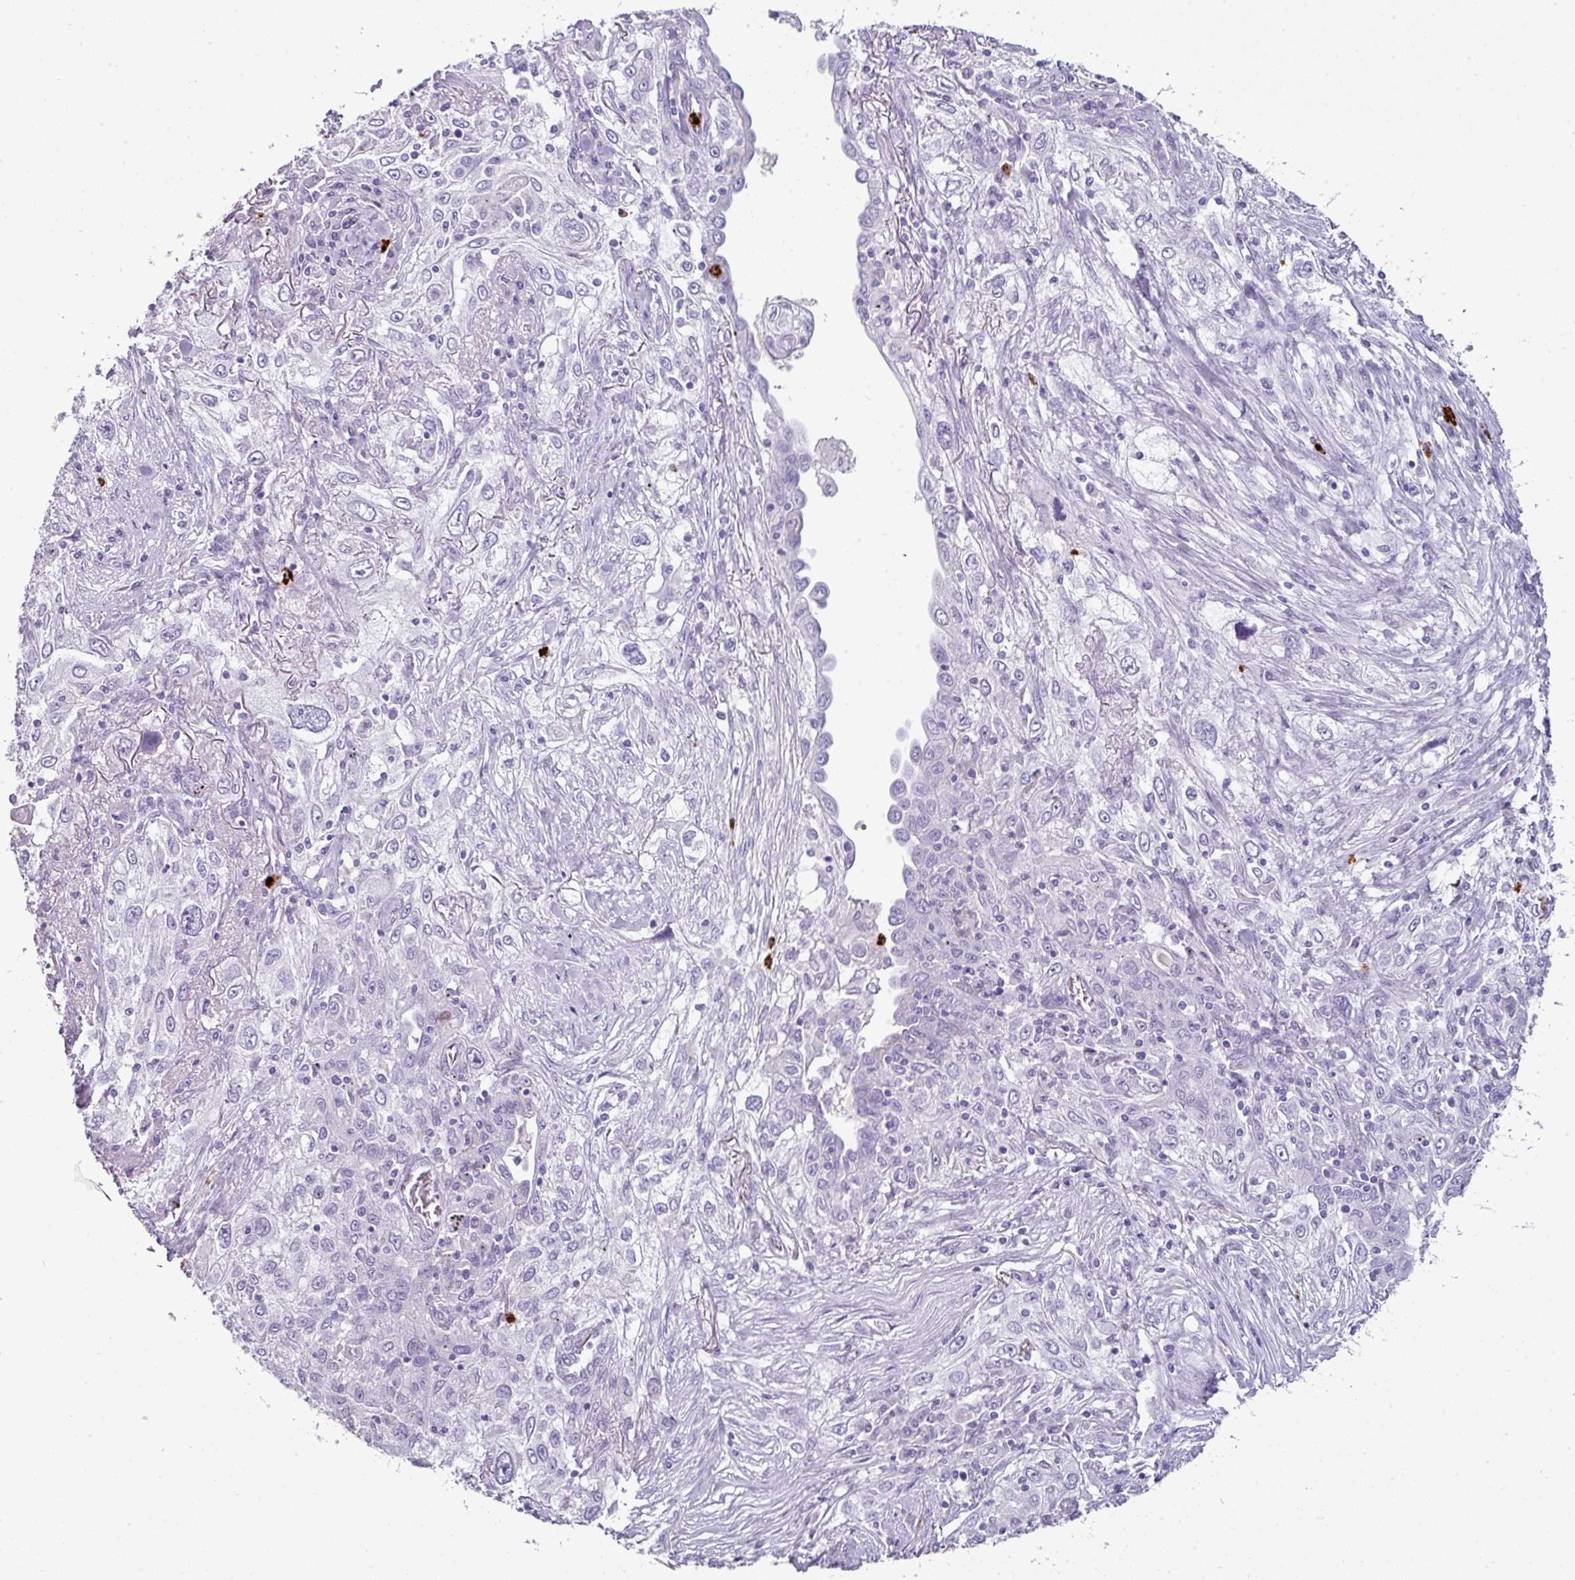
{"staining": {"intensity": "negative", "quantity": "none", "location": "none"}, "tissue": "lung cancer", "cell_type": "Tumor cells", "image_type": "cancer", "snomed": [{"axis": "morphology", "description": "Squamous cell carcinoma, NOS"}, {"axis": "topography", "description": "Lung"}], "caption": "Tumor cells are negative for protein expression in human squamous cell carcinoma (lung). (DAB immunohistochemistry (IHC) with hematoxylin counter stain).", "gene": "CTSG", "patient": {"sex": "female", "age": 69}}